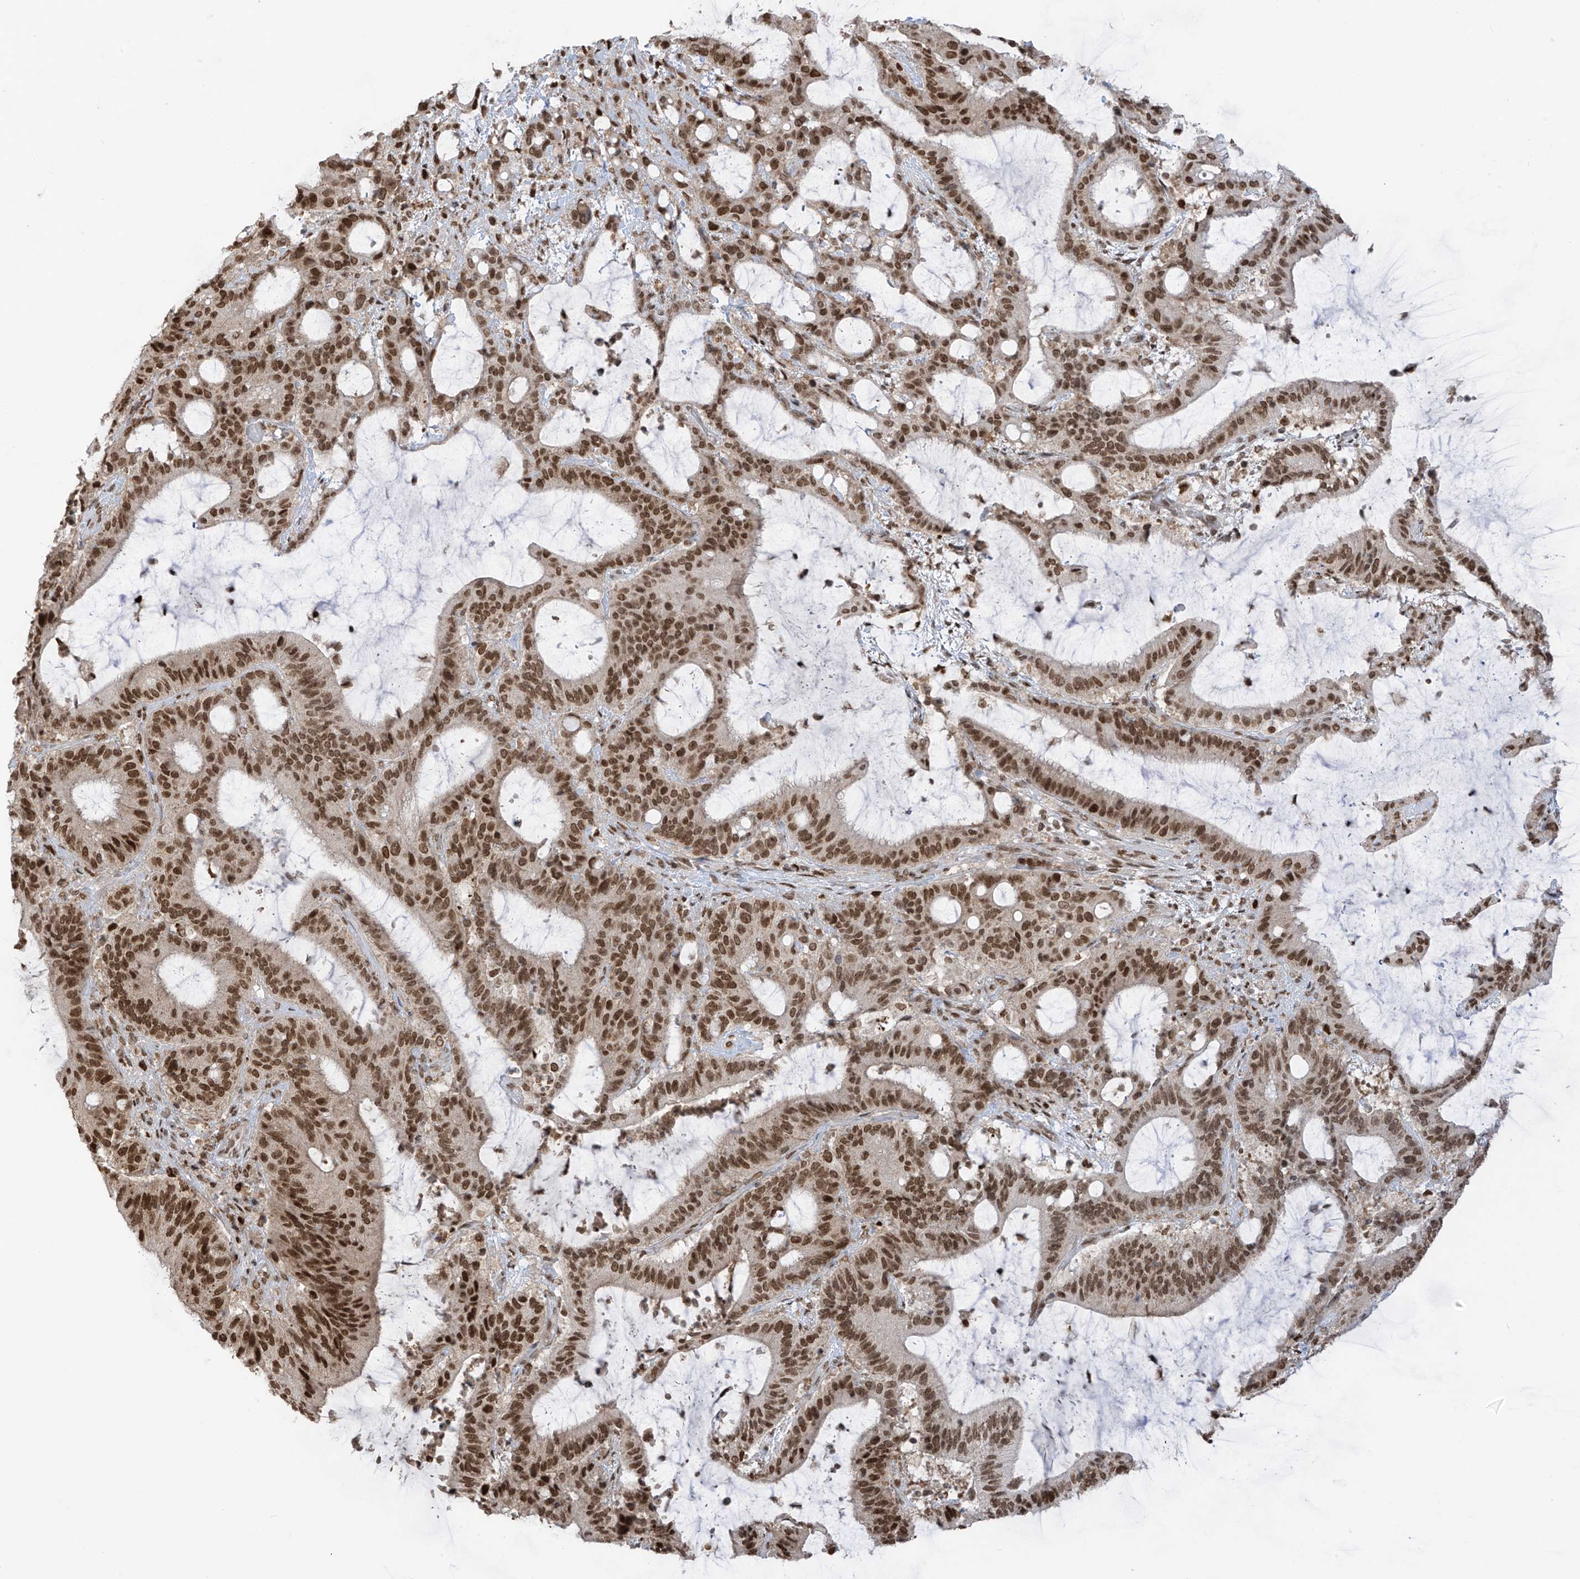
{"staining": {"intensity": "strong", "quantity": ">75%", "location": "nuclear"}, "tissue": "liver cancer", "cell_type": "Tumor cells", "image_type": "cancer", "snomed": [{"axis": "morphology", "description": "Normal tissue, NOS"}, {"axis": "morphology", "description": "Cholangiocarcinoma"}, {"axis": "topography", "description": "Liver"}, {"axis": "topography", "description": "Peripheral nerve tissue"}], "caption": "Protein positivity by IHC reveals strong nuclear staining in about >75% of tumor cells in liver cancer.", "gene": "KPNB1", "patient": {"sex": "female", "age": 73}}